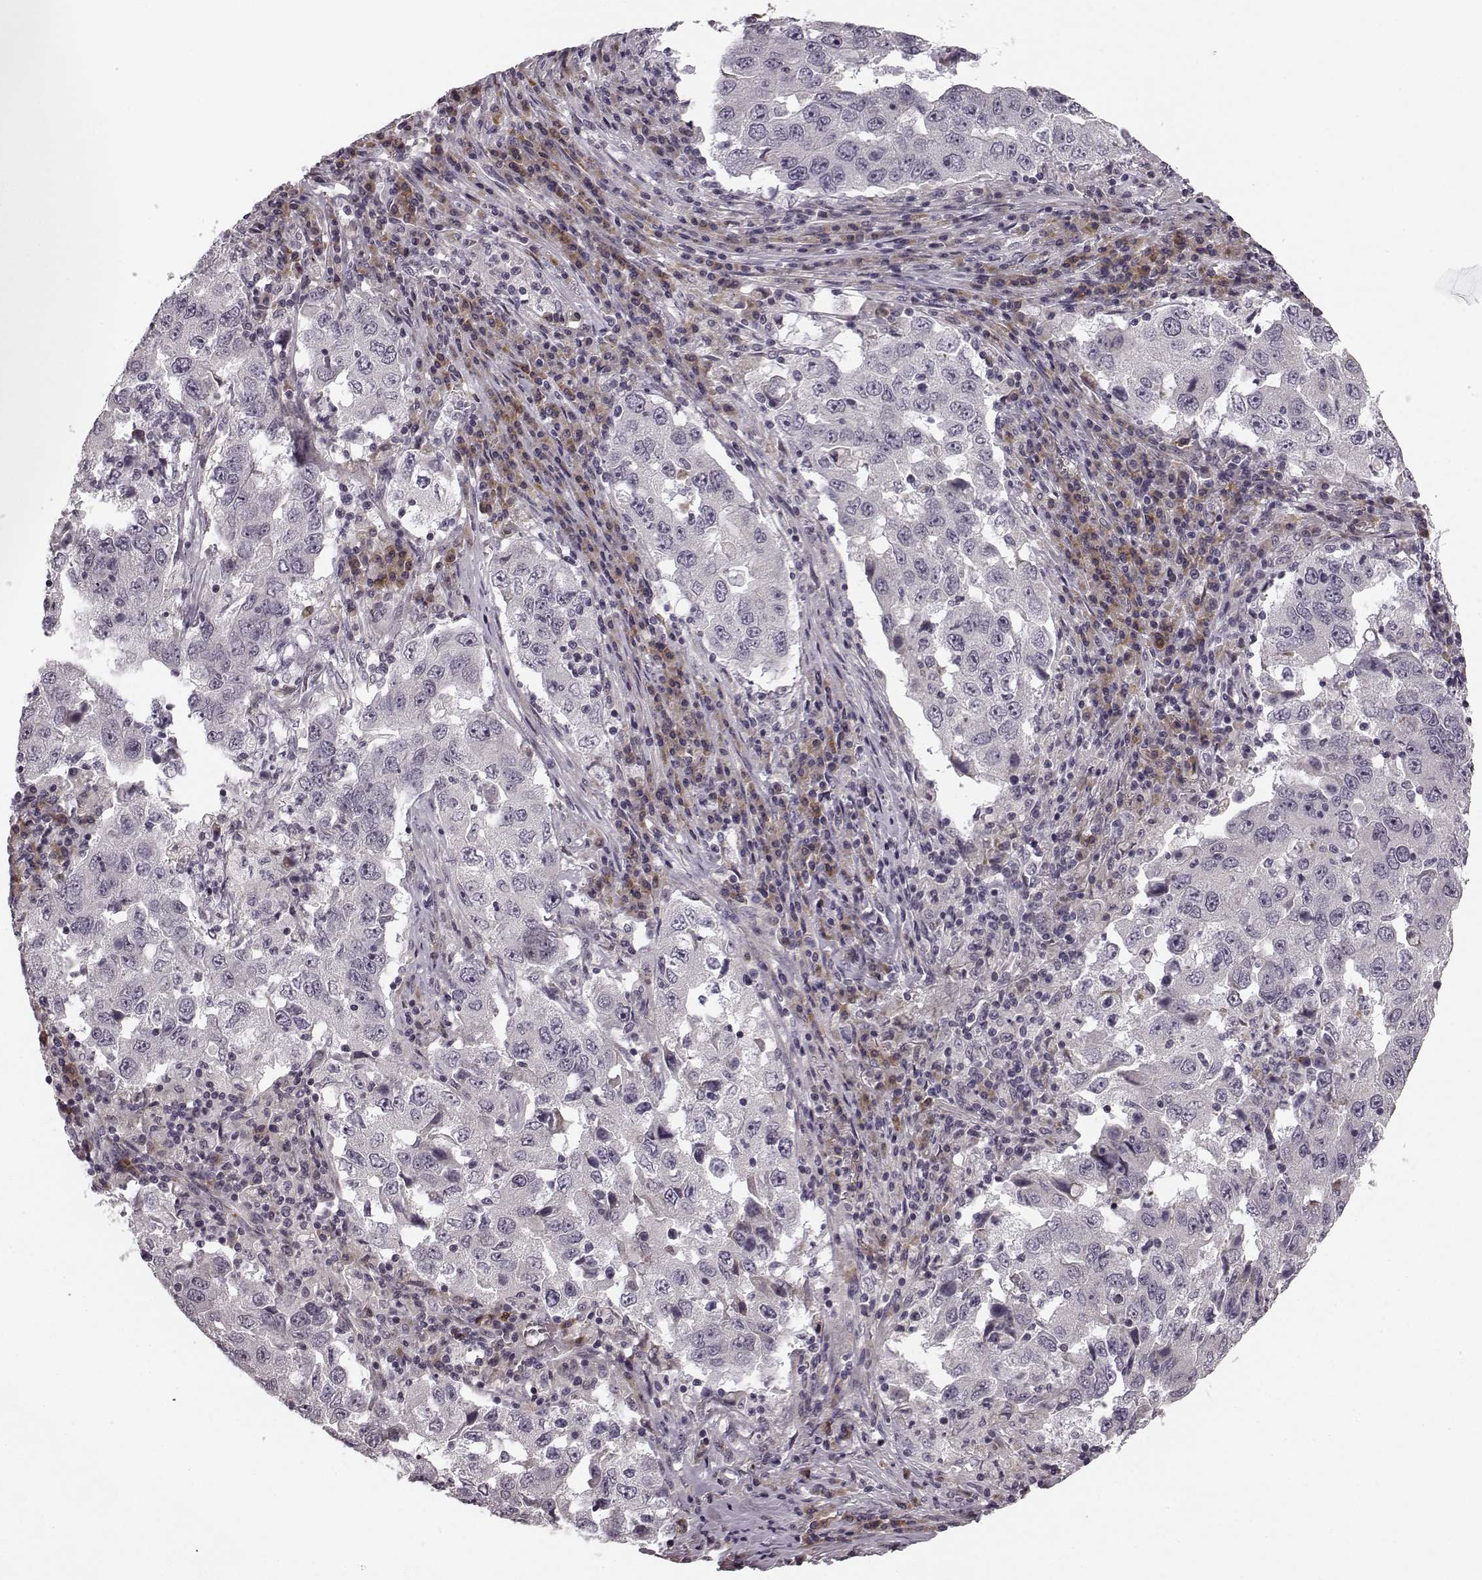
{"staining": {"intensity": "negative", "quantity": "none", "location": "none"}, "tissue": "lung cancer", "cell_type": "Tumor cells", "image_type": "cancer", "snomed": [{"axis": "morphology", "description": "Adenocarcinoma, NOS"}, {"axis": "topography", "description": "Lung"}], "caption": "This is a micrograph of IHC staining of lung cancer (adenocarcinoma), which shows no staining in tumor cells.", "gene": "FAM234B", "patient": {"sex": "male", "age": 73}}